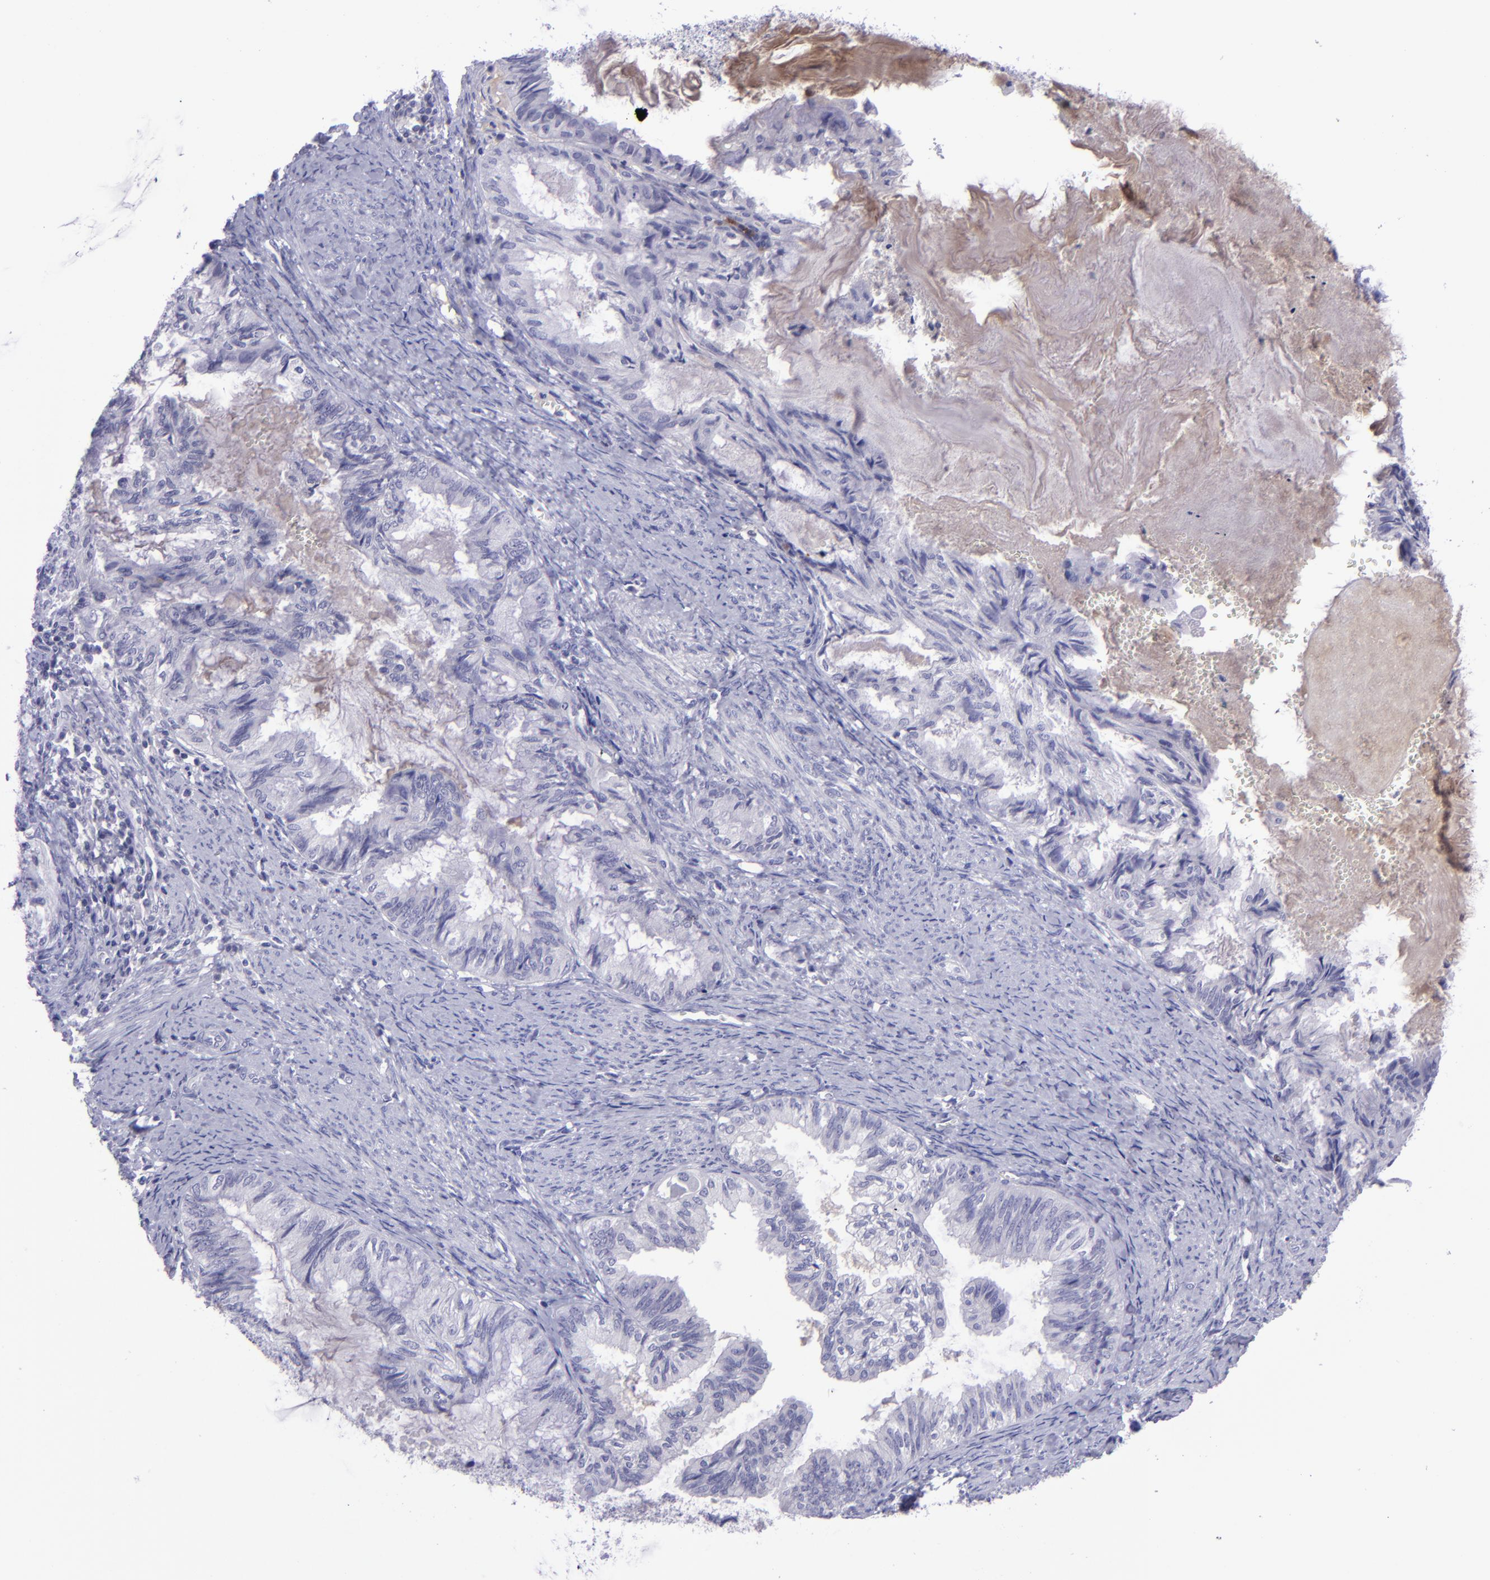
{"staining": {"intensity": "negative", "quantity": "none", "location": "none"}, "tissue": "endometrial cancer", "cell_type": "Tumor cells", "image_type": "cancer", "snomed": [{"axis": "morphology", "description": "Adenocarcinoma, NOS"}, {"axis": "topography", "description": "Endometrium"}], "caption": "This is an immunohistochemistry (IHC) histopathology image of endometrial adenocarcinoma. There is no staining in tumor cells.", "gene": "POU2F2", "patient": {"sex": "female", "age": 86}}